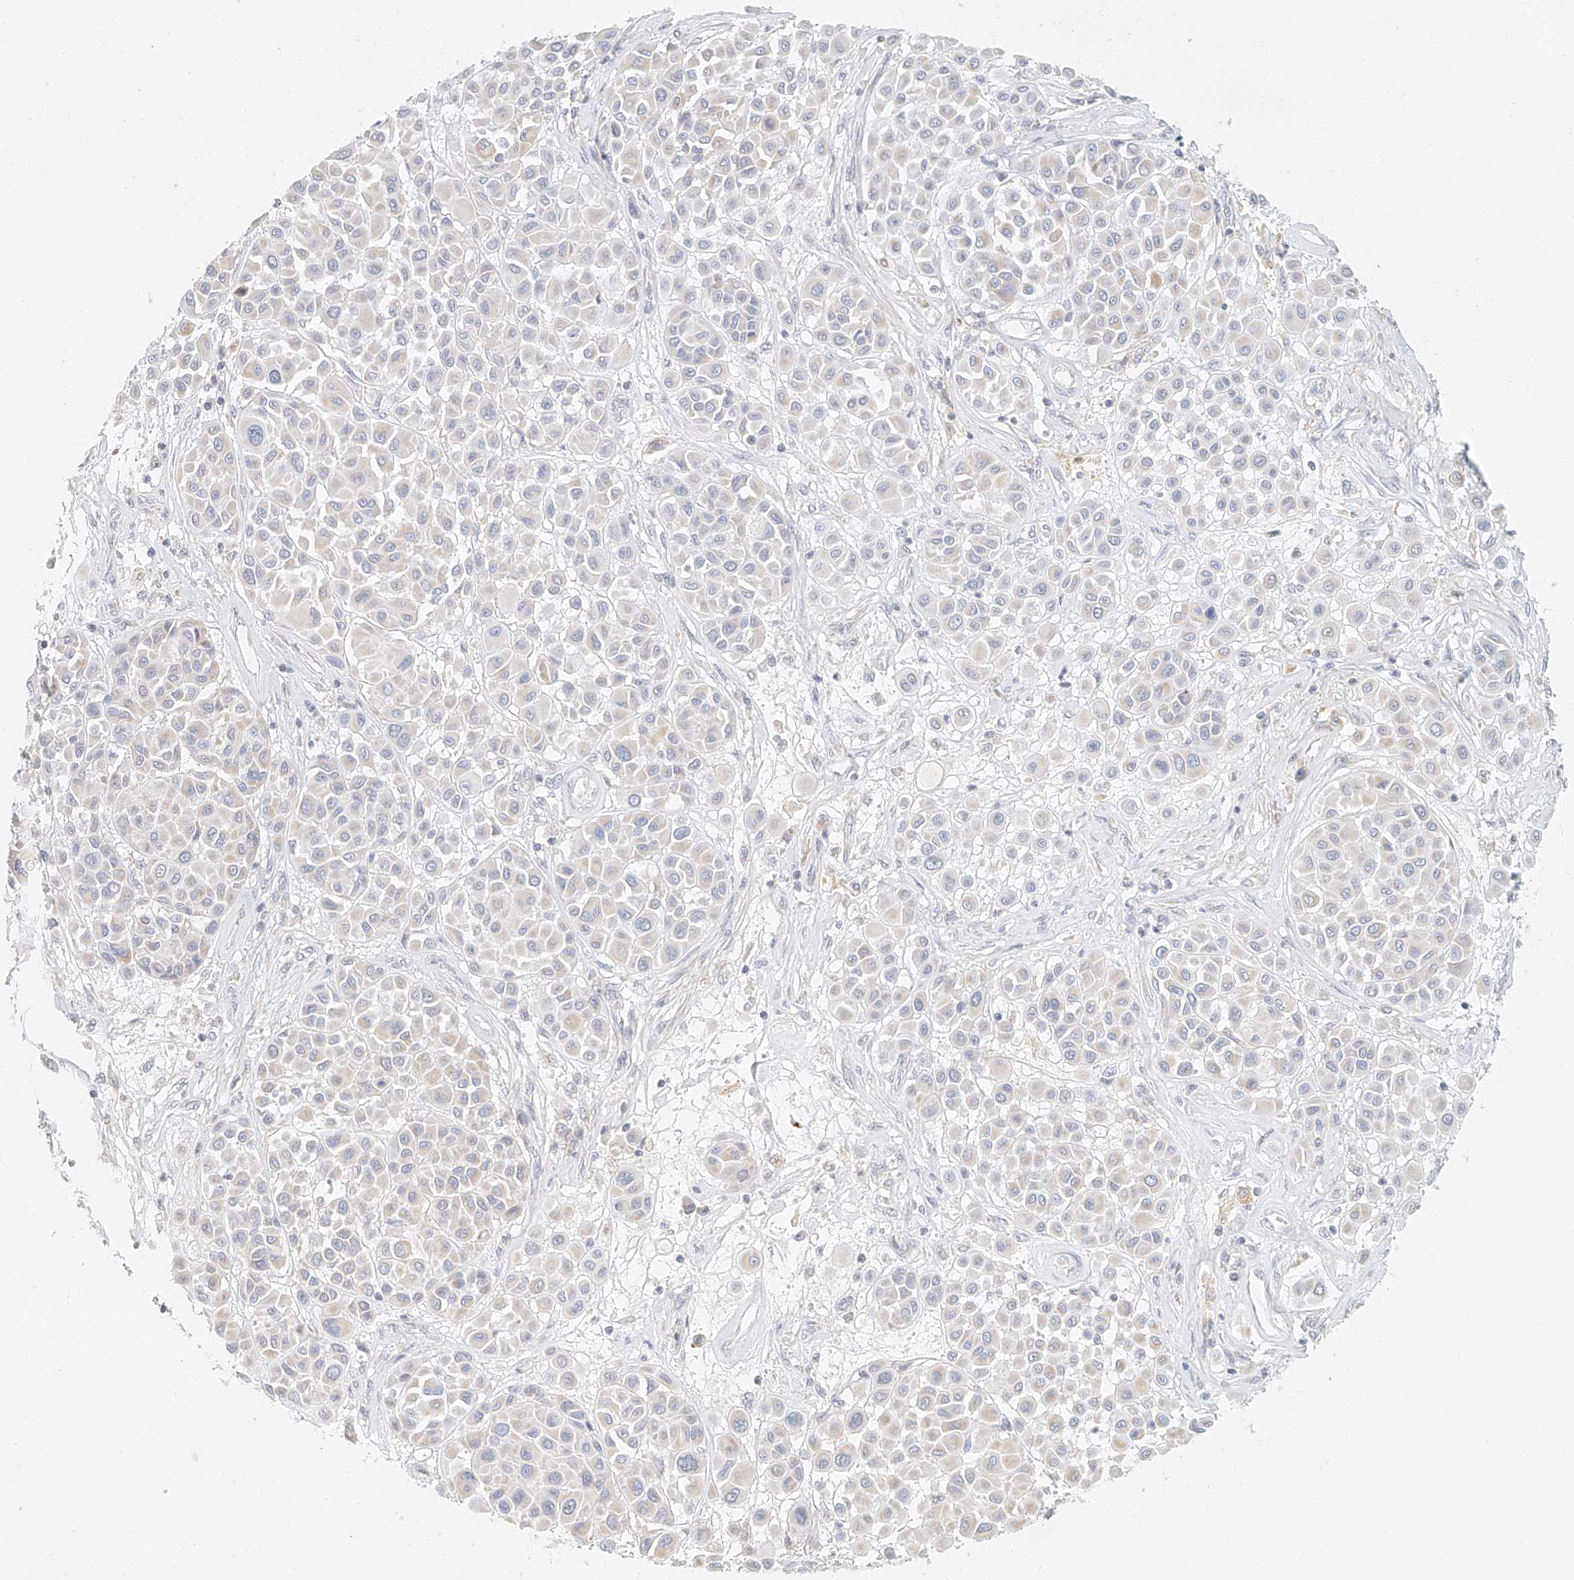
{"staining": {"intensity": "negative", "quantity": "none", "location": "none"}, "tissue": "melanoma", "cell_type": "Tumor cells", "image_type": "cancer", "snomed": [{"axis": "morphology", "description": "Malignant melanoma, Metastatic site"}, {"axis": "topography", "description": "Soft tissue"}], "caption": "IHC image of malignant melanoma (metastatic site) stained for a protein (brown), which displays no positivity in tumor cells.", "gene": "CXorf58", "patient": {"sex": "male", "age": 41}}